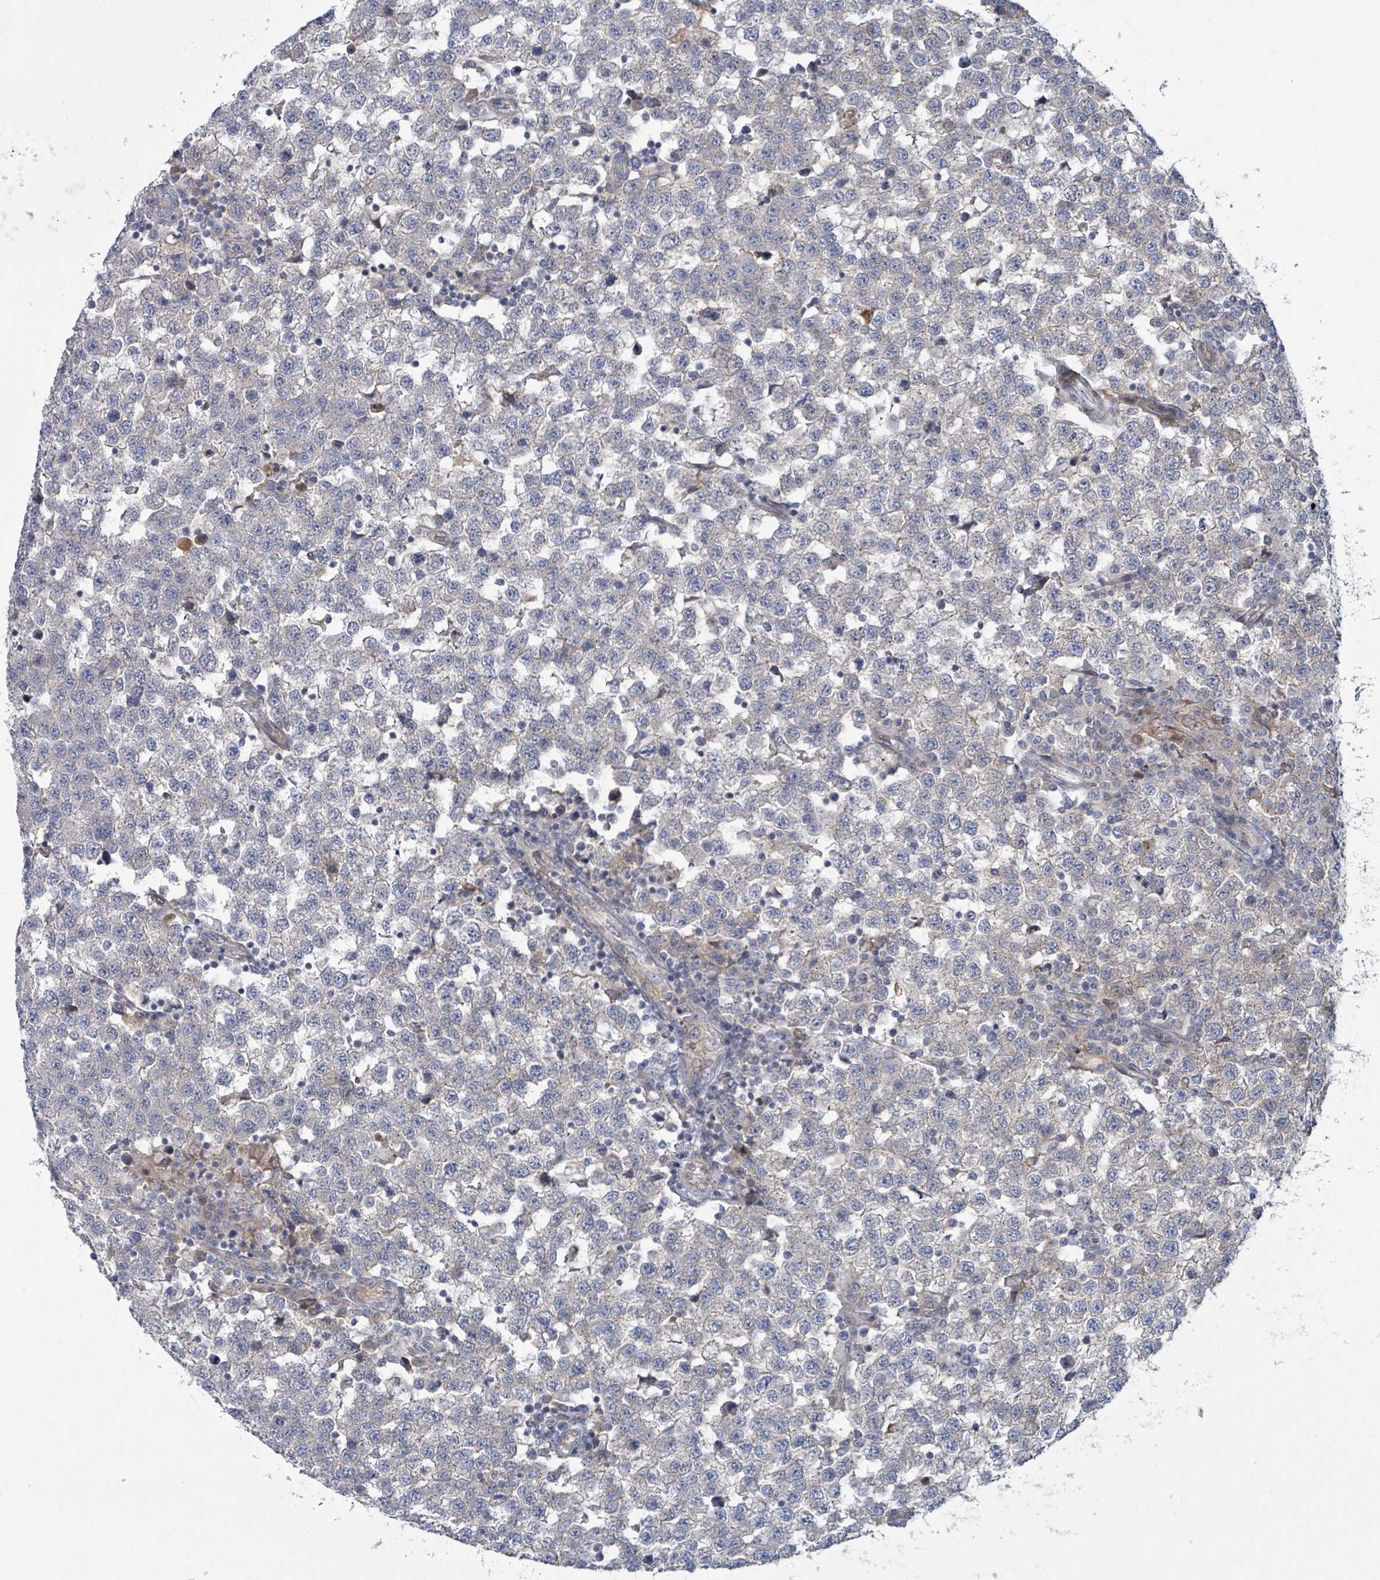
{"staining": {"intensity": "weak", "quantity": "25%-75%", "location": "cytoplasmic/membranous"}, "tissue": "testis cancer", "cell_type": "Tumor cells", "image_type": "cancer", "snomed": [{"axis": "morphology", "description": "Seminoma, NOS"}, {"axis": "topography", "description": "Testis"}], "caption": "Immunohistochemical staining of human testis cancer reveals low levels of weak cytoplasmic/membranous protein expression in approximately 25%-75% of tumor cells.", "gene": "COL5A3", "patient": {"sex": "male", "age": 34}}